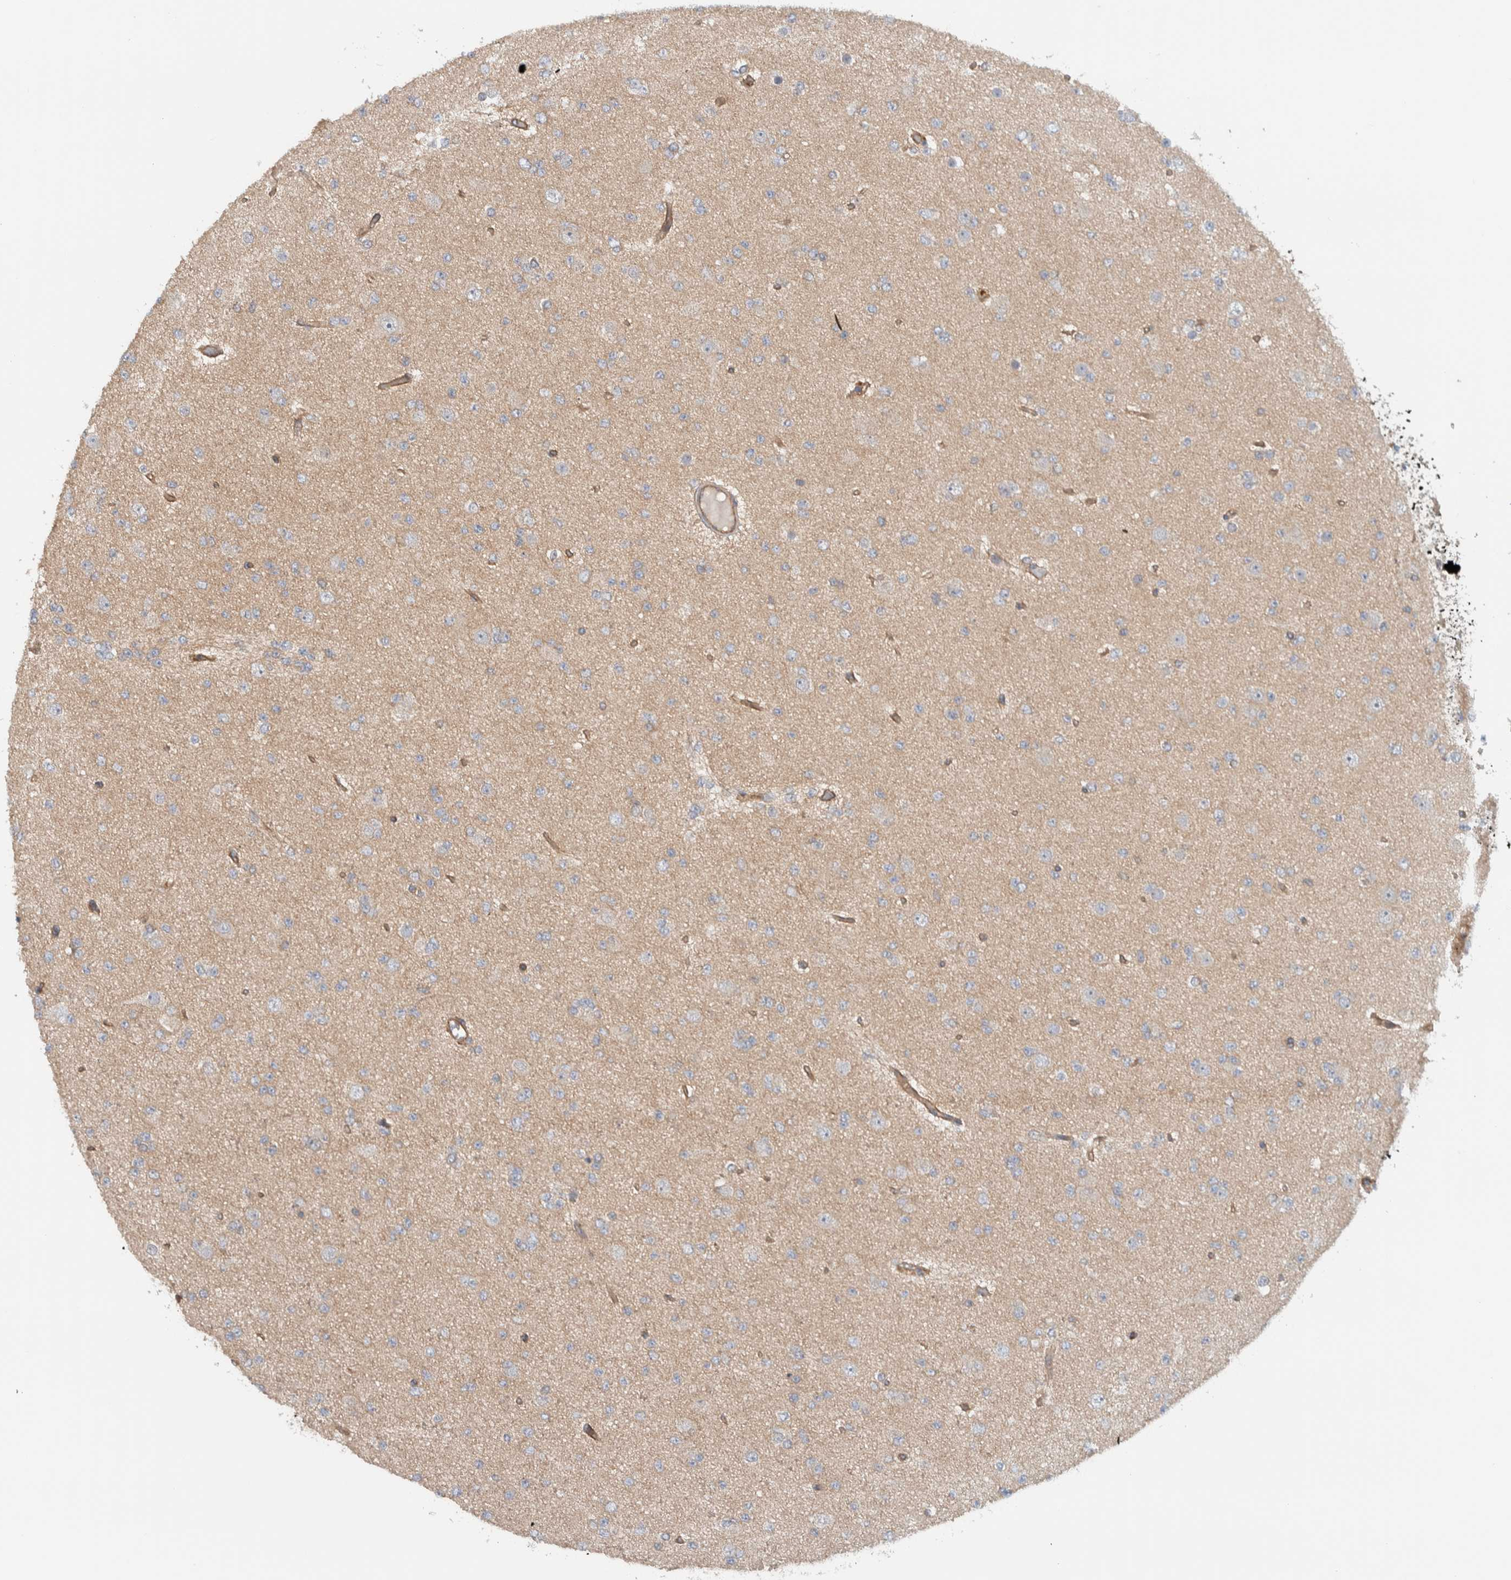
{"staining": {"intensity": "weak", "quantity": "<25%", "location": "cytoplasmic/membranous"}, "tissue": "glioma", "cell_type": "Tumor cells", "image_type": "cancer", "snomed": [{"axis": "morphology", "description": "Glioma, malignant, Low grade"}, {"axis": "topography", "description": "Brain"}], "caption": "There is no significant positivity in tumor cells of glioma.", "gene": "MPRIP", "patient": {"sex": "female", "age": 22}}